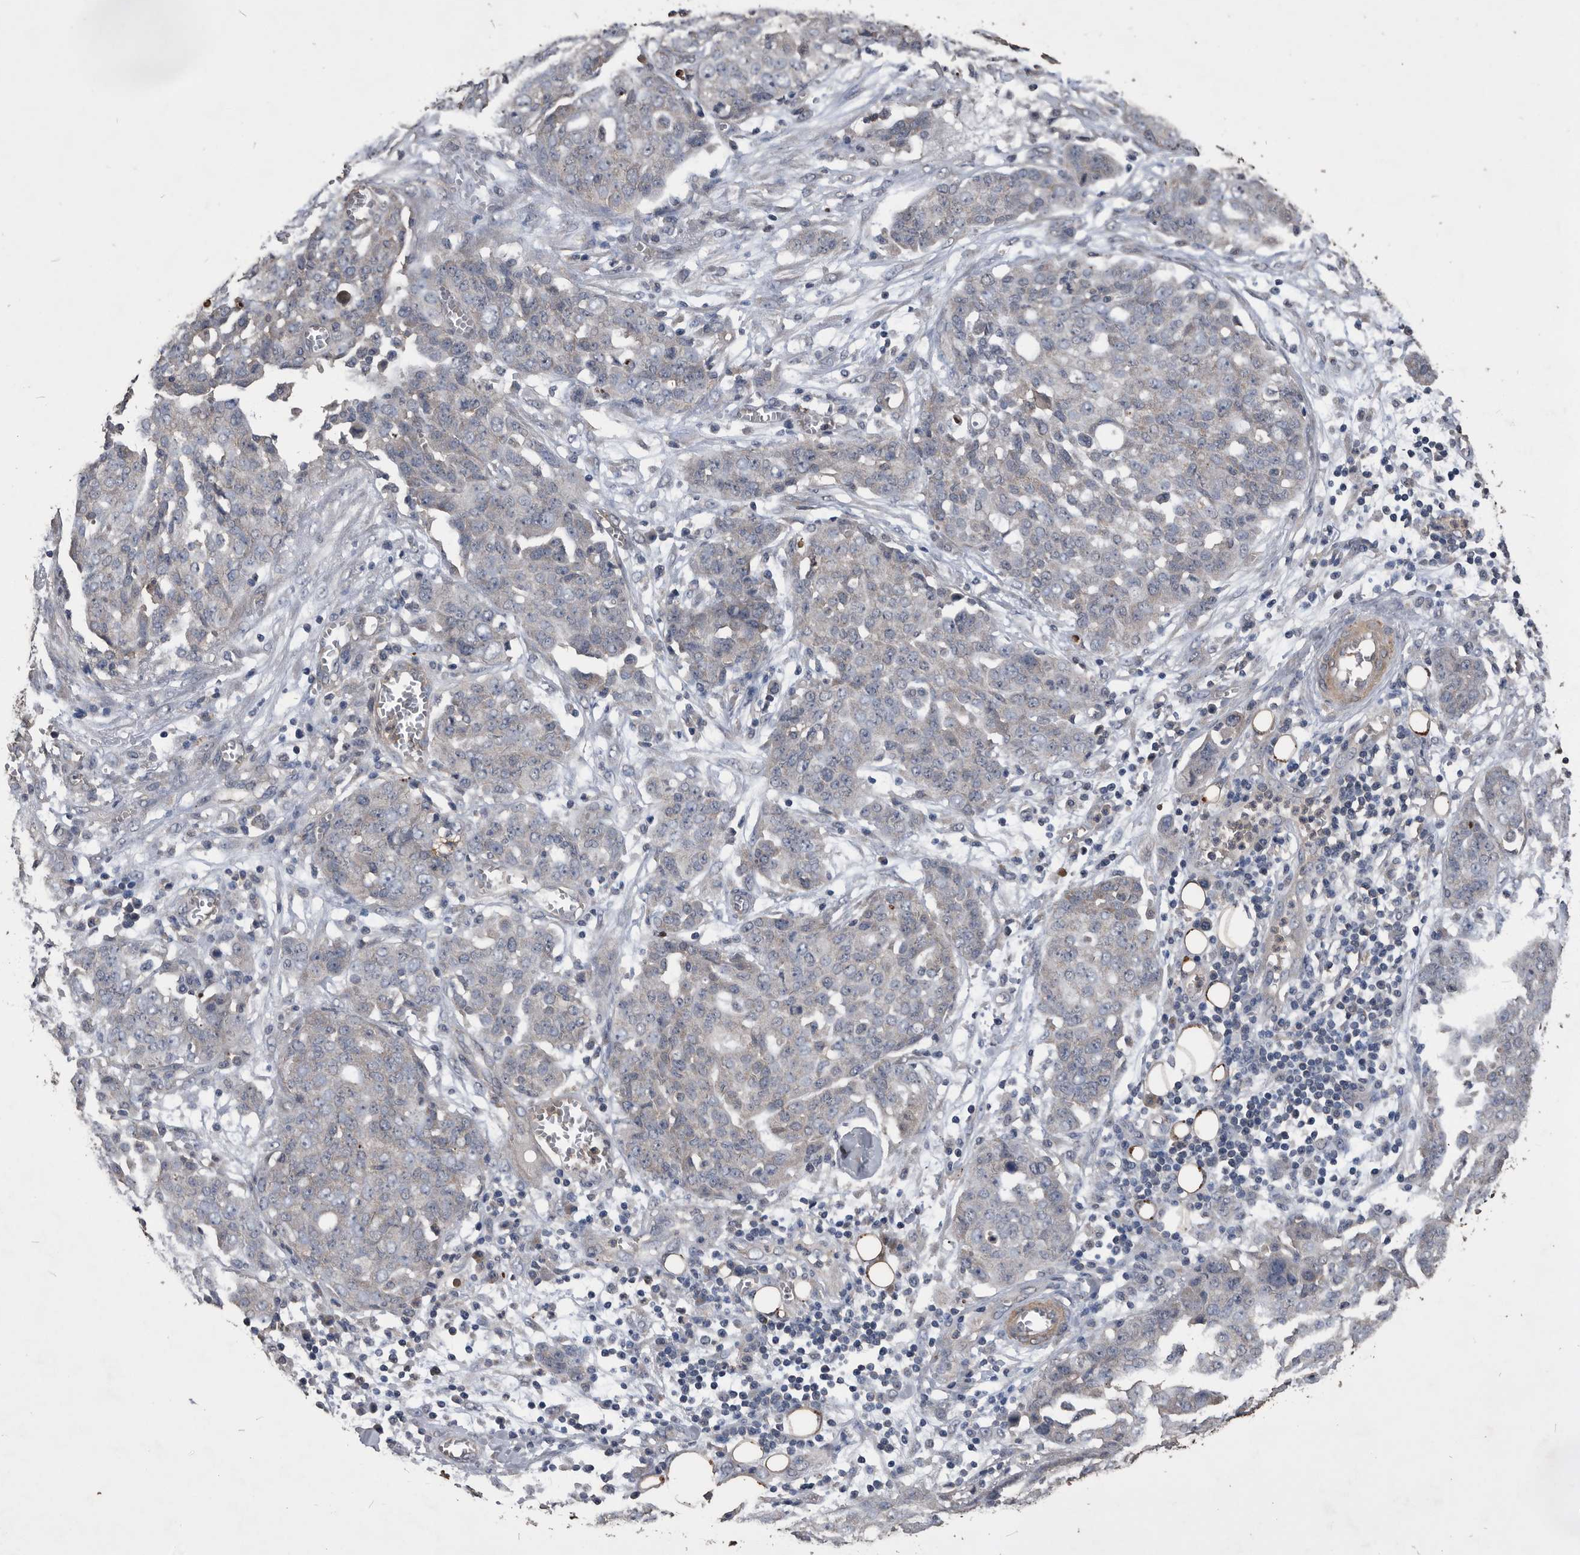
{"staining": {"intensity": "negative", "quantity": "none", "location": "none"}, "tissue": "ovarian cancer", "cell_type": "Tumor cells", "image_type": "cancer", "snomed": [{"axis": "morphology", "description": "Cystadenocarcinoma, serous, NOS"}, {"axis": "topography", "description": "Soft tissue"}, {"axis": "topography", "description": "Ovary"}], "caption": "The micrograph exhibits no significant staining in tumor cells of ovarian cancer.", "gene": "NRBP1", "patient": {"sex": "female", "age": 57}}